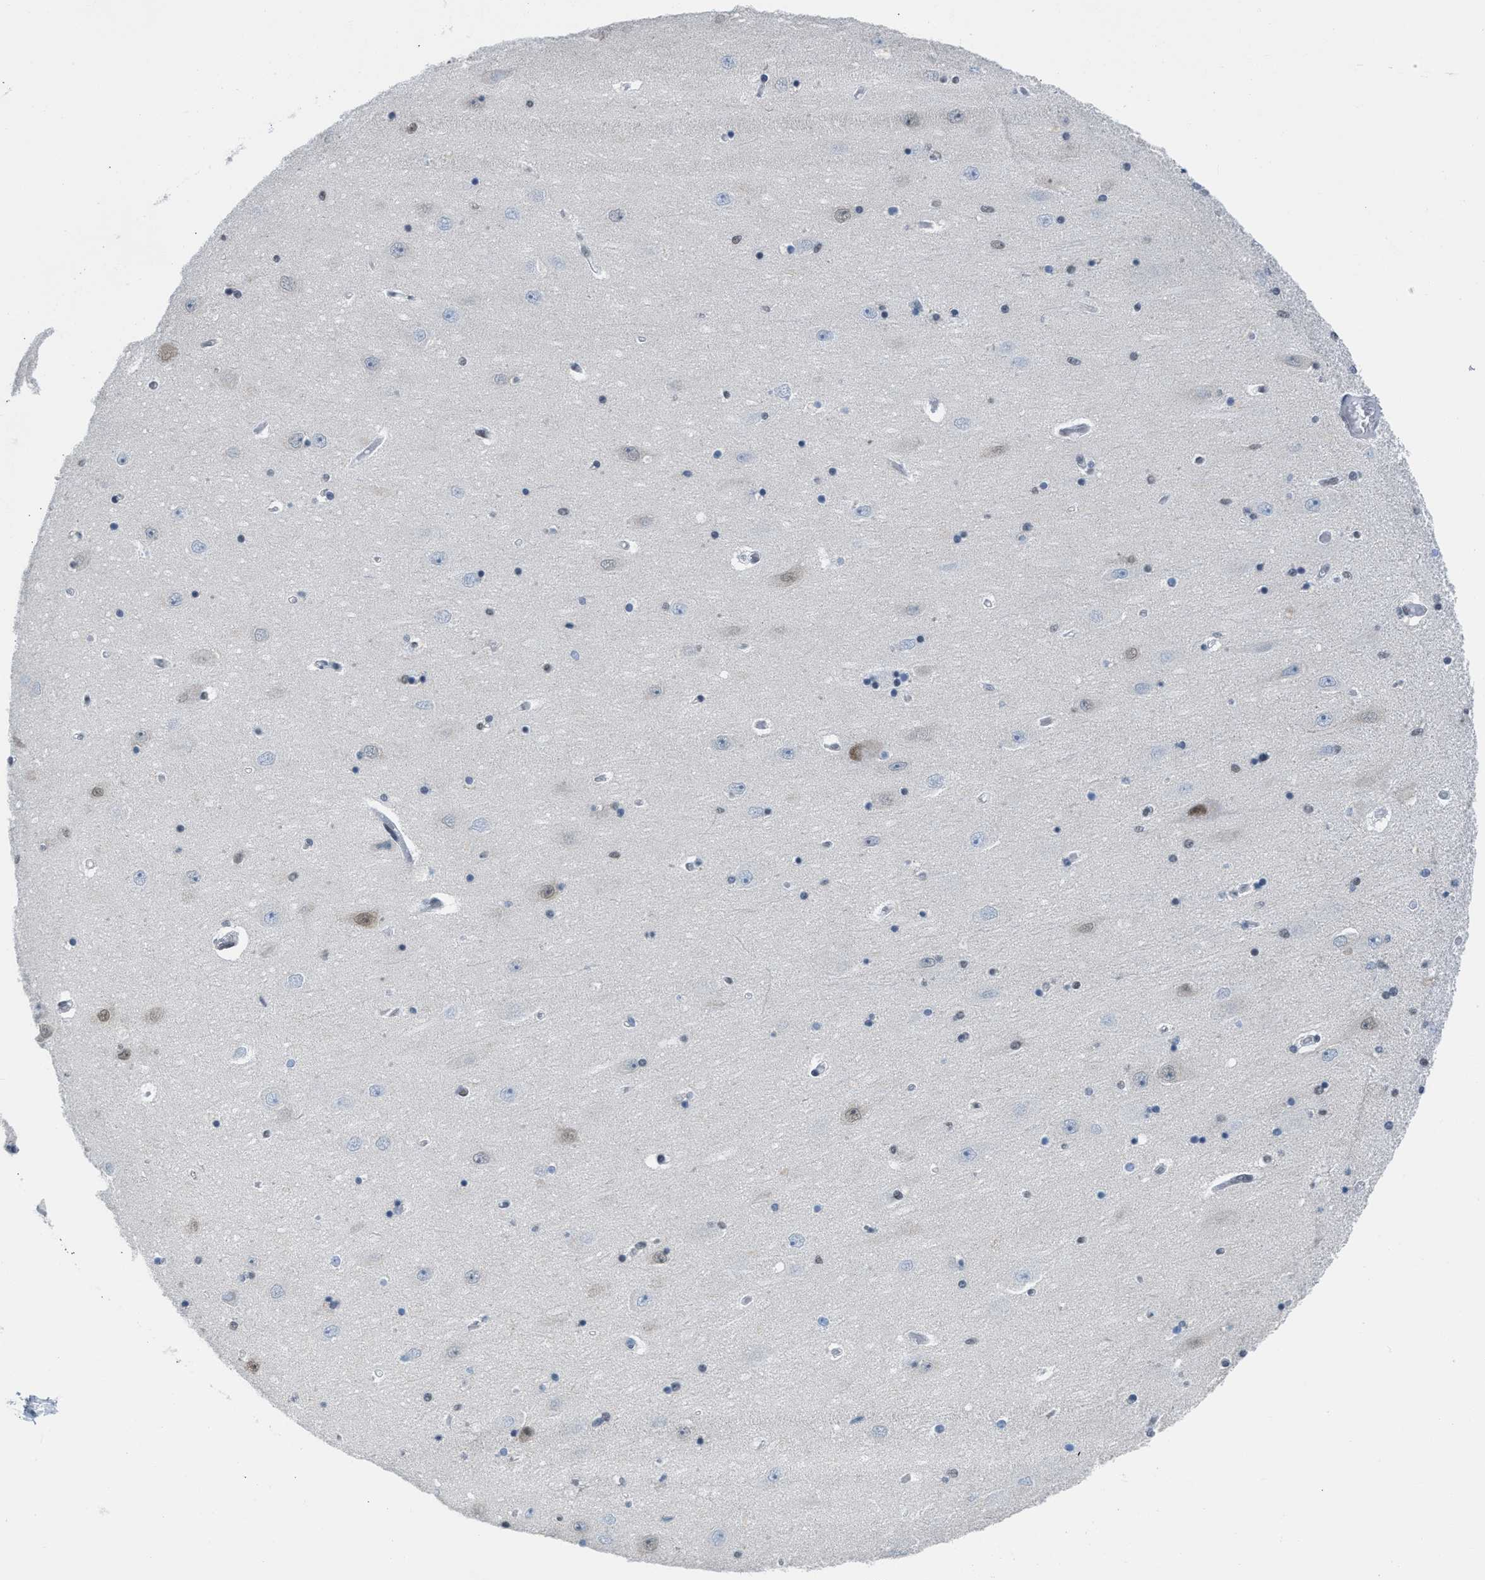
{"staining": {"intensity": "weak", "quantity": "<25%", "location": "nuclear"}, "tissue": "hippocampus", "cell_type": "Glial cells", "image_type": "normal", "snomed": [{"axis": "morphology", "description": "Normal tissue, NOS"}, {"axis": "topography", "description": "Hippocampus"}], "caption": "Histopathology image shows no protein staining in glial cells of normal hippocampus. (Brightfield microscopy of DAB (3,3'-diaminobenzidine) IHC at high magnification).", "gene": "SCAF4", "patient": {"sex": "female", "age": 54}}